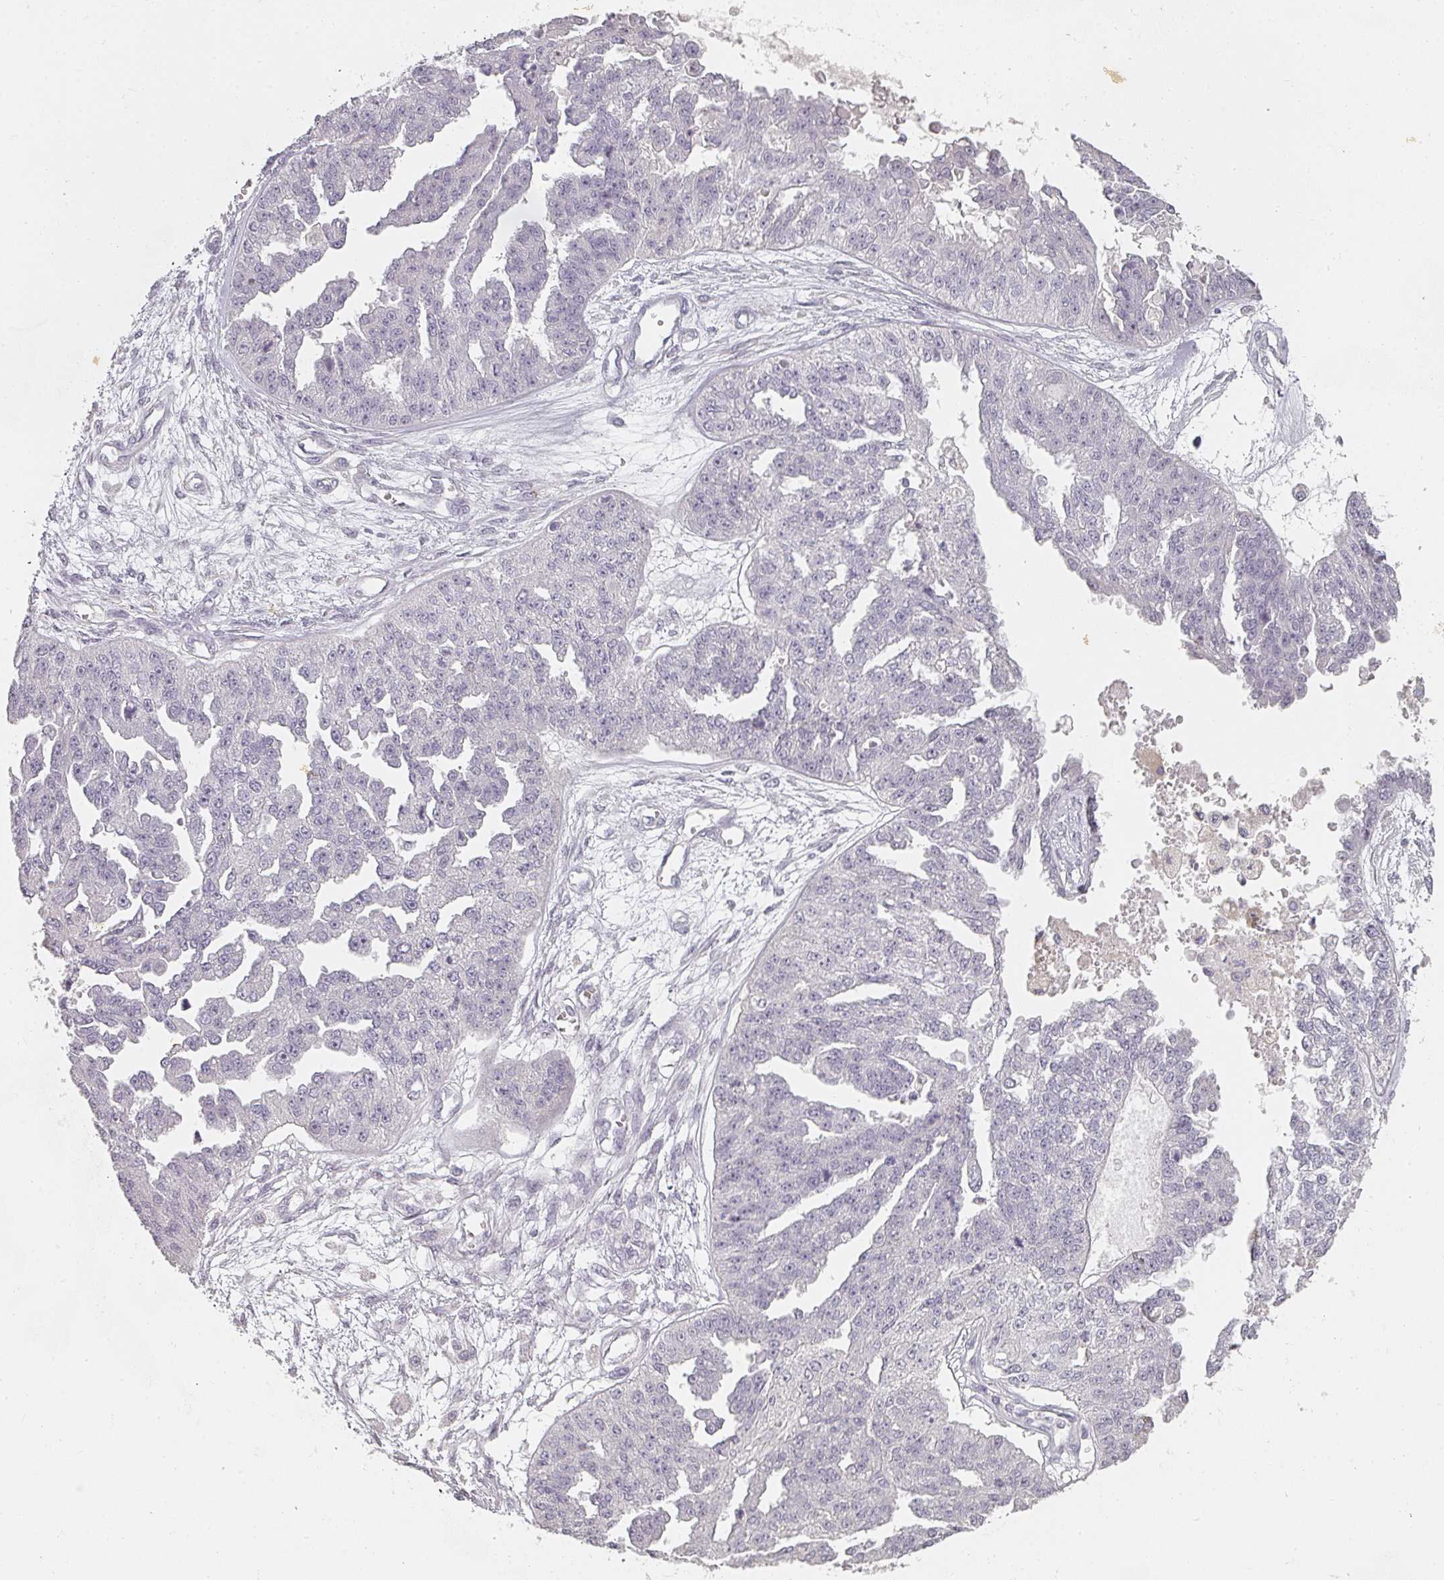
{"staining": {"intensity": "negative", "quantity": "none", "location": "none"}, "tissue": "ovarian cancer", "cell_type": "Tumor cells", "image_type": "cancer", "snomed": [{"axis": "morphology", "description": "Cystadenocarcinoma, serous, NOS"}, {"axis": "topography", "description": "Ovary"}], "caption": "An image of human ovarian cancer (serous cystadenocarcinoma) is negative for staining in tumor cells.", "gene": "SHISA2", "patient": {"sex": "female", "age": 58}}